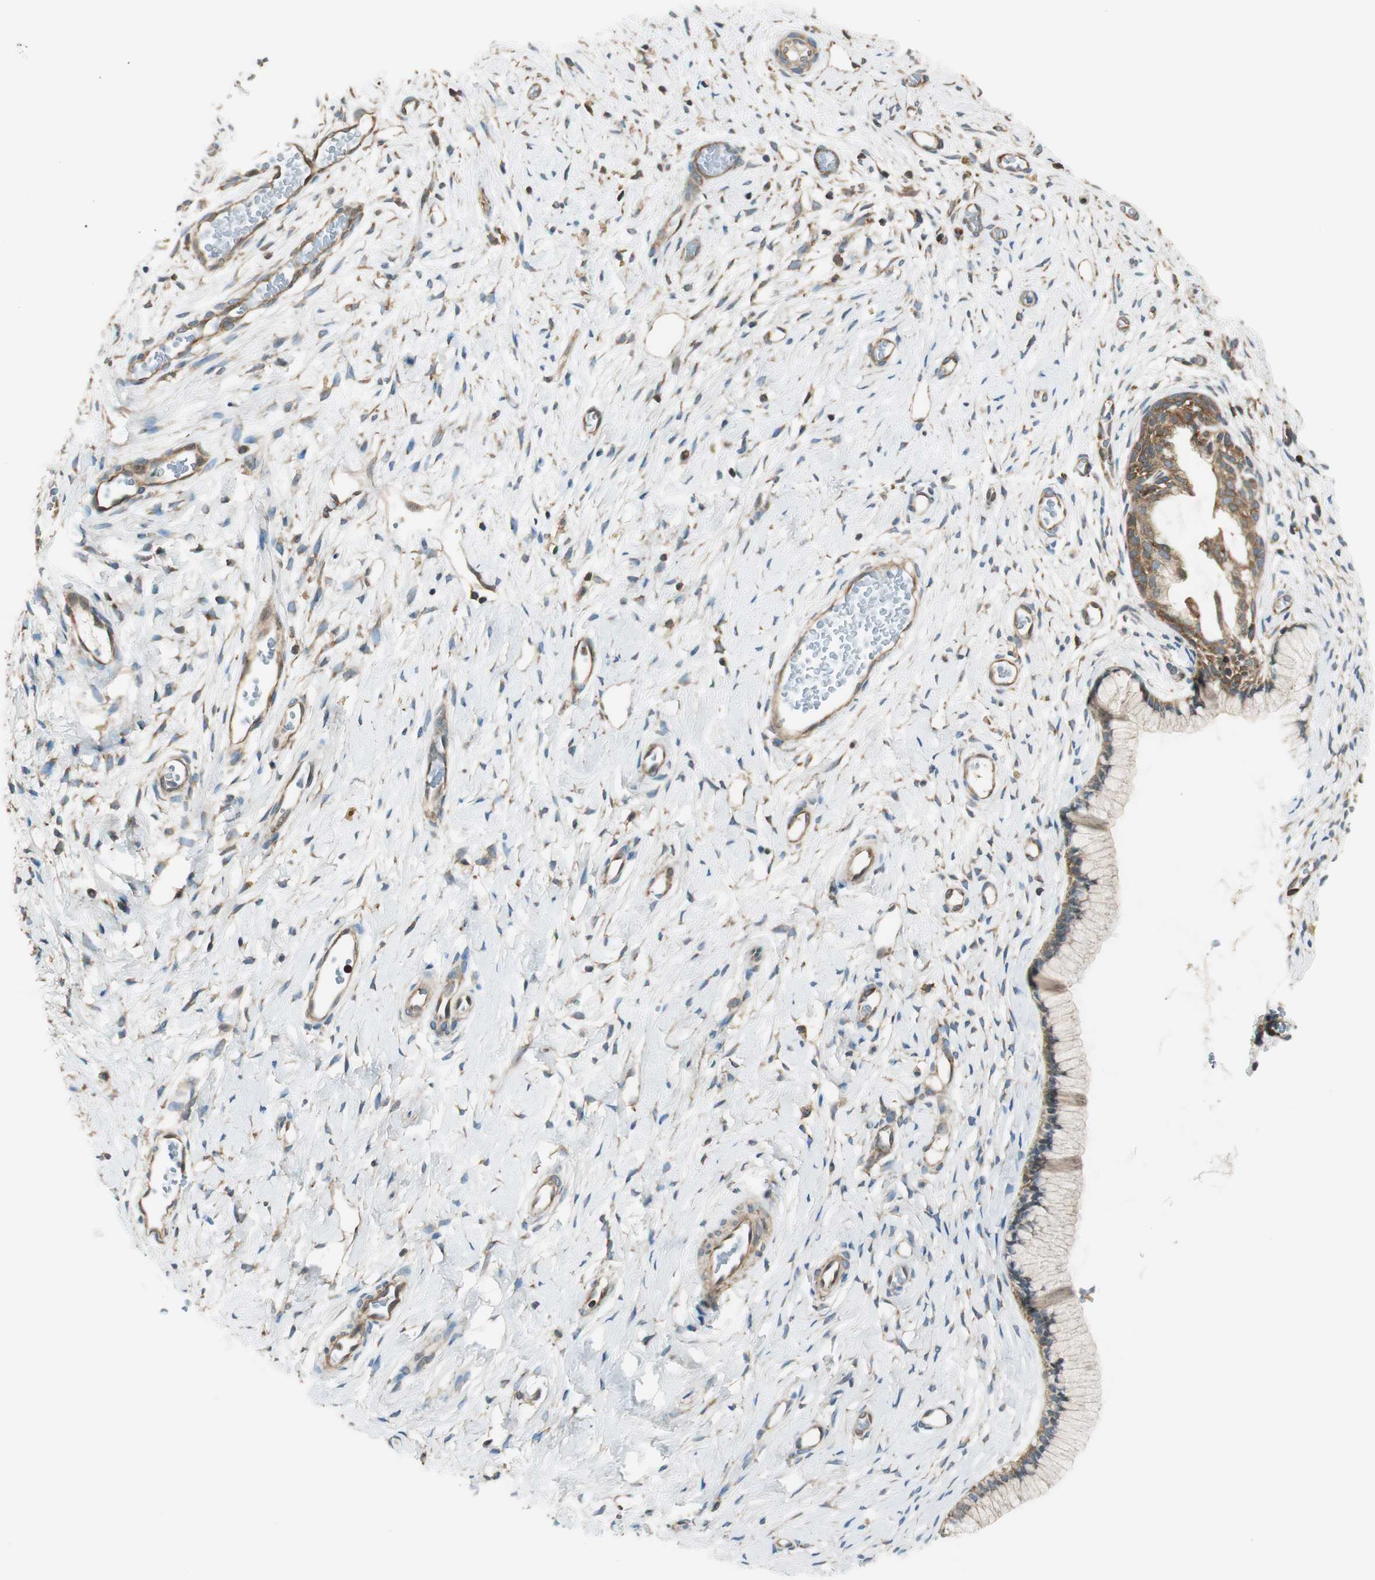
{"staining": {"intensity": "moderate", "quantity": "25%-75%", "location": "cytoplasmic/membranous"}, "tissue": "cervix", "cell_type": "Glandular cells", "image_type": "normal", "snomed": [{"axis": "morphology", "description": "Normal tissue, NOS"}, {"axis": "topography", "description": "Cervix"}], "caption": "The immunohistochemical stain labels moderate cytoplasmic/membranous staining in glandular cells of normal cervix.", "gene": "PI4K2B", "patient": {"sex": "female", "age": 65}}